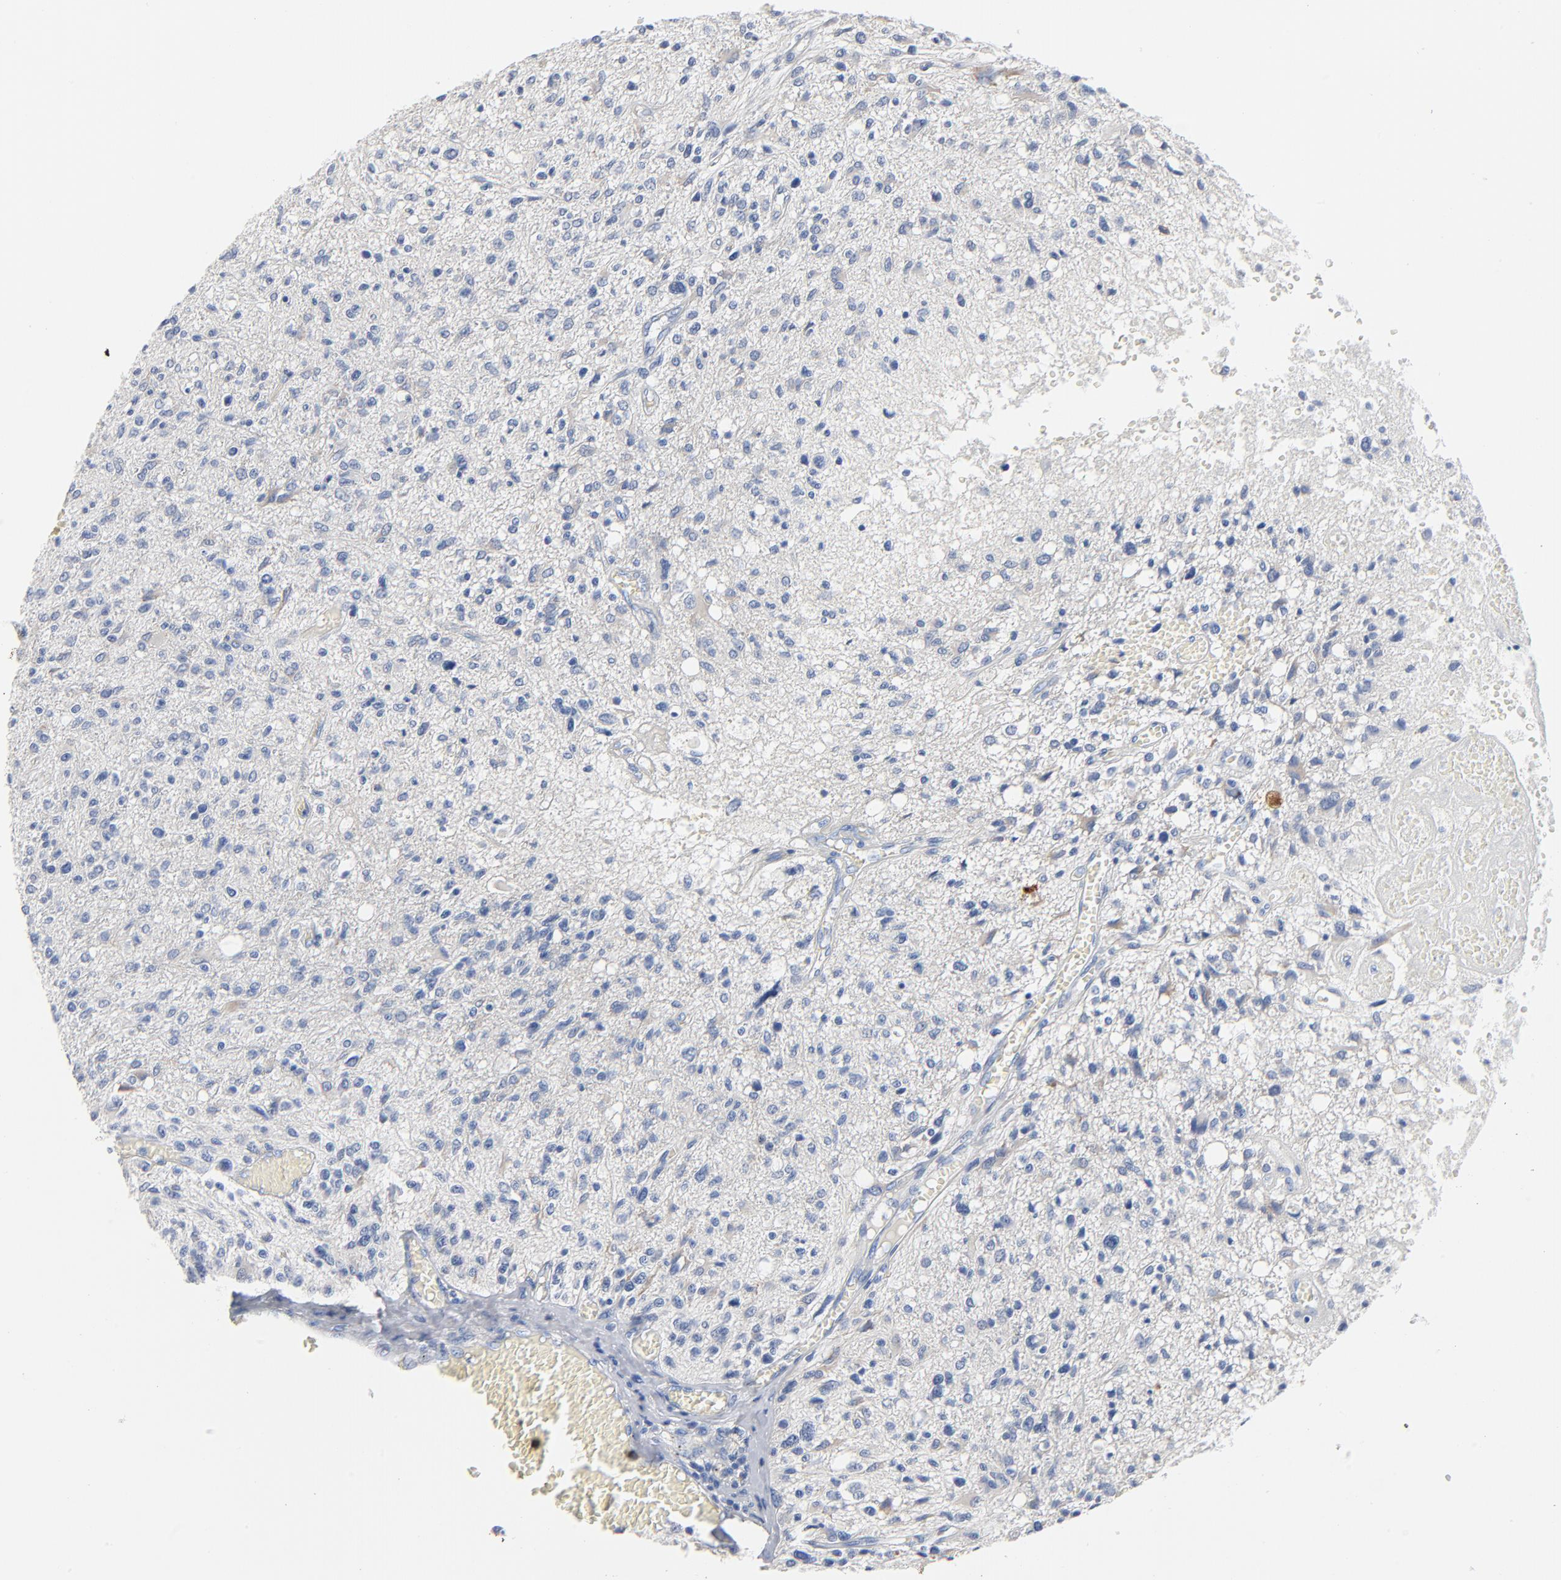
{"staining": {"intensity": "negative", "quantity": "none", "location": "none"}, "tissue": "glioma", "cell_type": "Tumor cells", "image_type": "cancer", "snomed": [{"axis": "morphology", "description": "Glioma, malignant, High grade"}, {"axis": "topography", "description": "Cerebral cortex"}], "caption": "Immunohistochemistry (IHC) micrograph of neoplastic tissue: malignant glioma (high-grade) stained with DAB (3,3'-diaminobenzidine) demonstrates no significant protein expression in tumor cells.", "gene": "GZMB", "patient": {"sex": "male", "age": 76}}